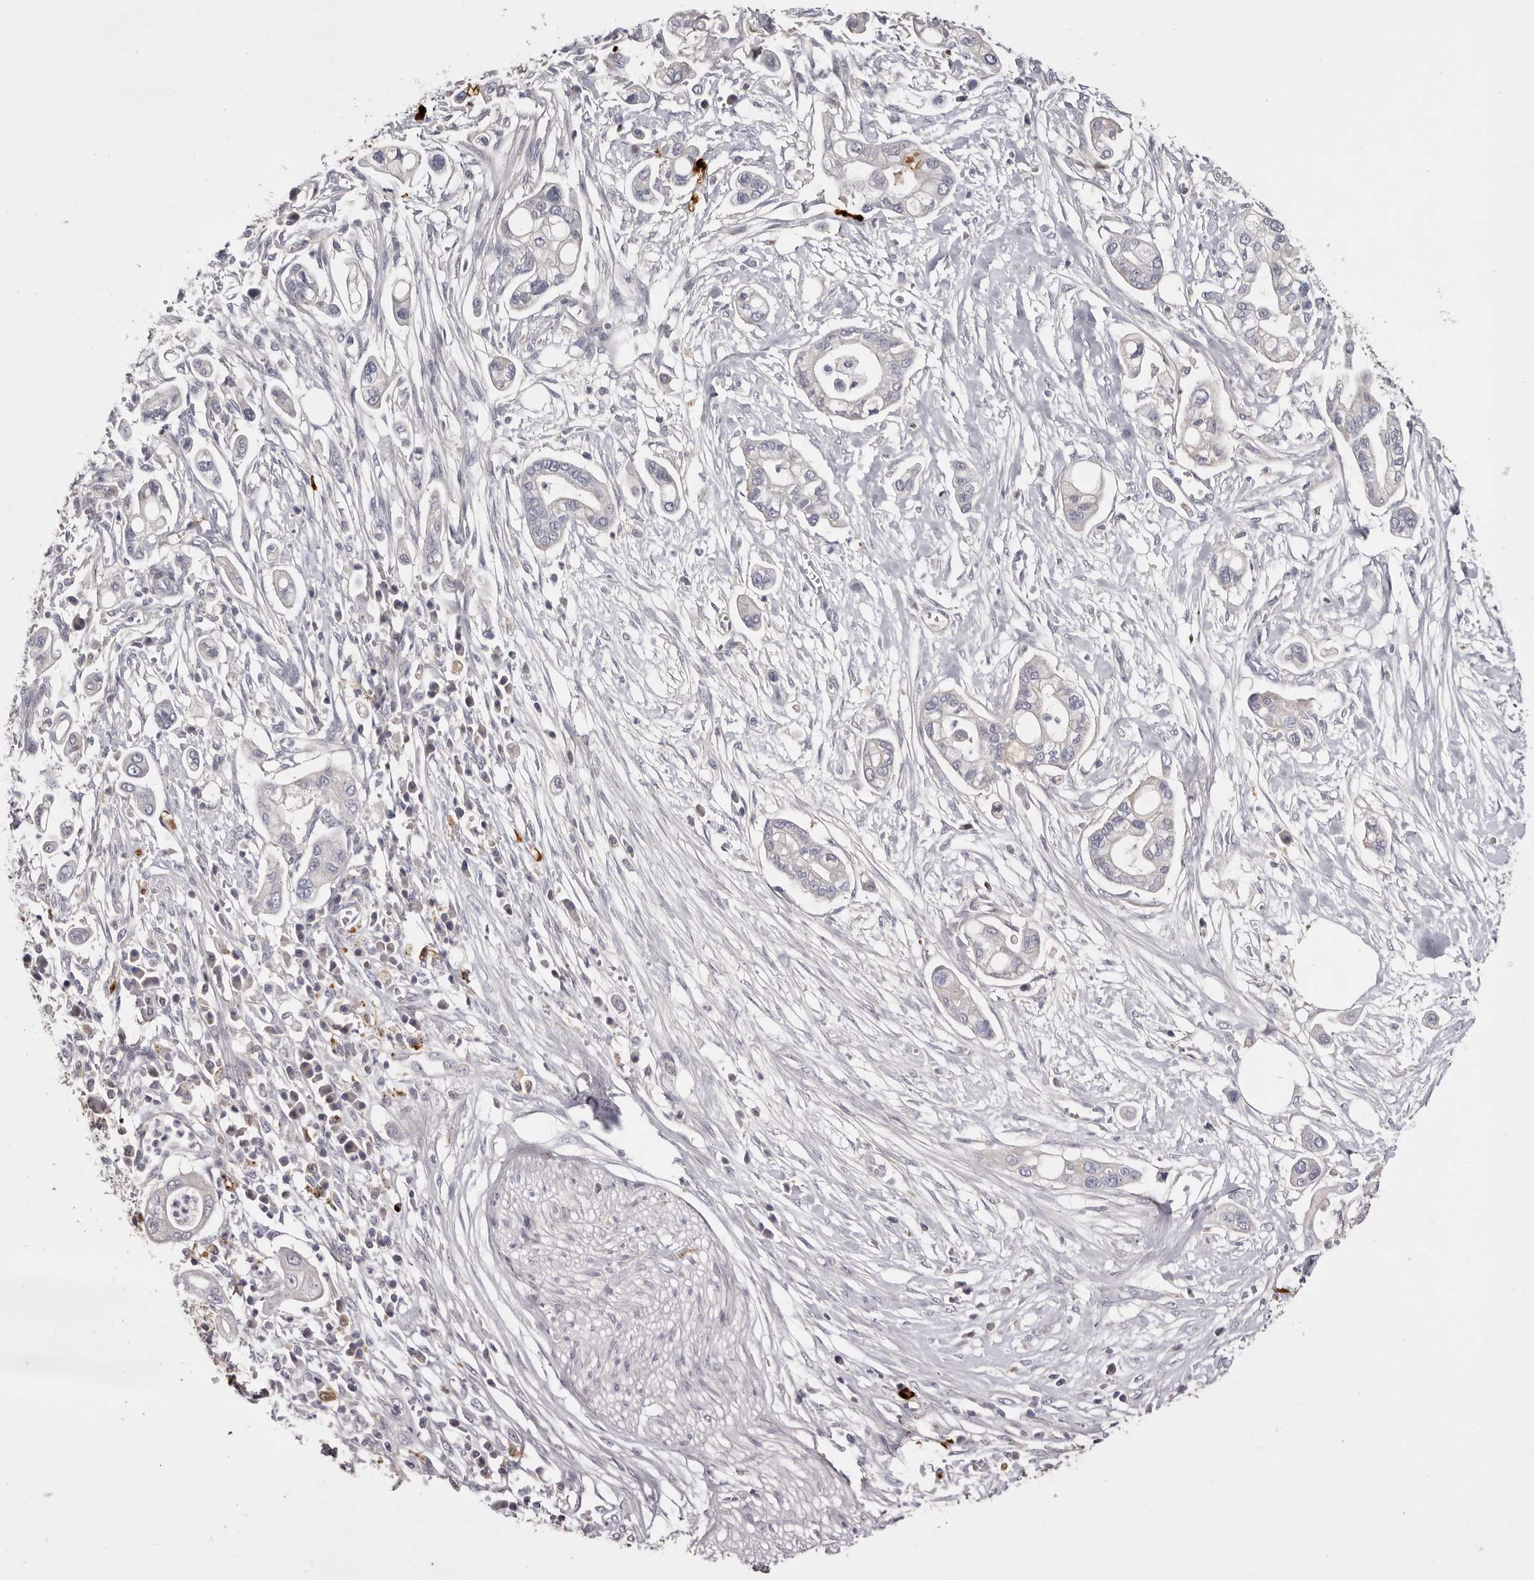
{"staining": {"intensity": "negative", "quantity": "none", "location": "none"}, "tissue": "pancreatic cancer", "cell_type": "Tumor cells", "image_type": "cancer", "snomed": [{"axis": "morphology", "description": "Adenocarcinoma, NOS"}, {"axis": "topography", "description": "Pancreas"}], "caption": "Immunohistochemical staining of pancreatic adenocarcinoma exhibits no significant positivity in tumor cells.", "gene": "KLHL38", "patient": {"sex": "male", "age": 68}}